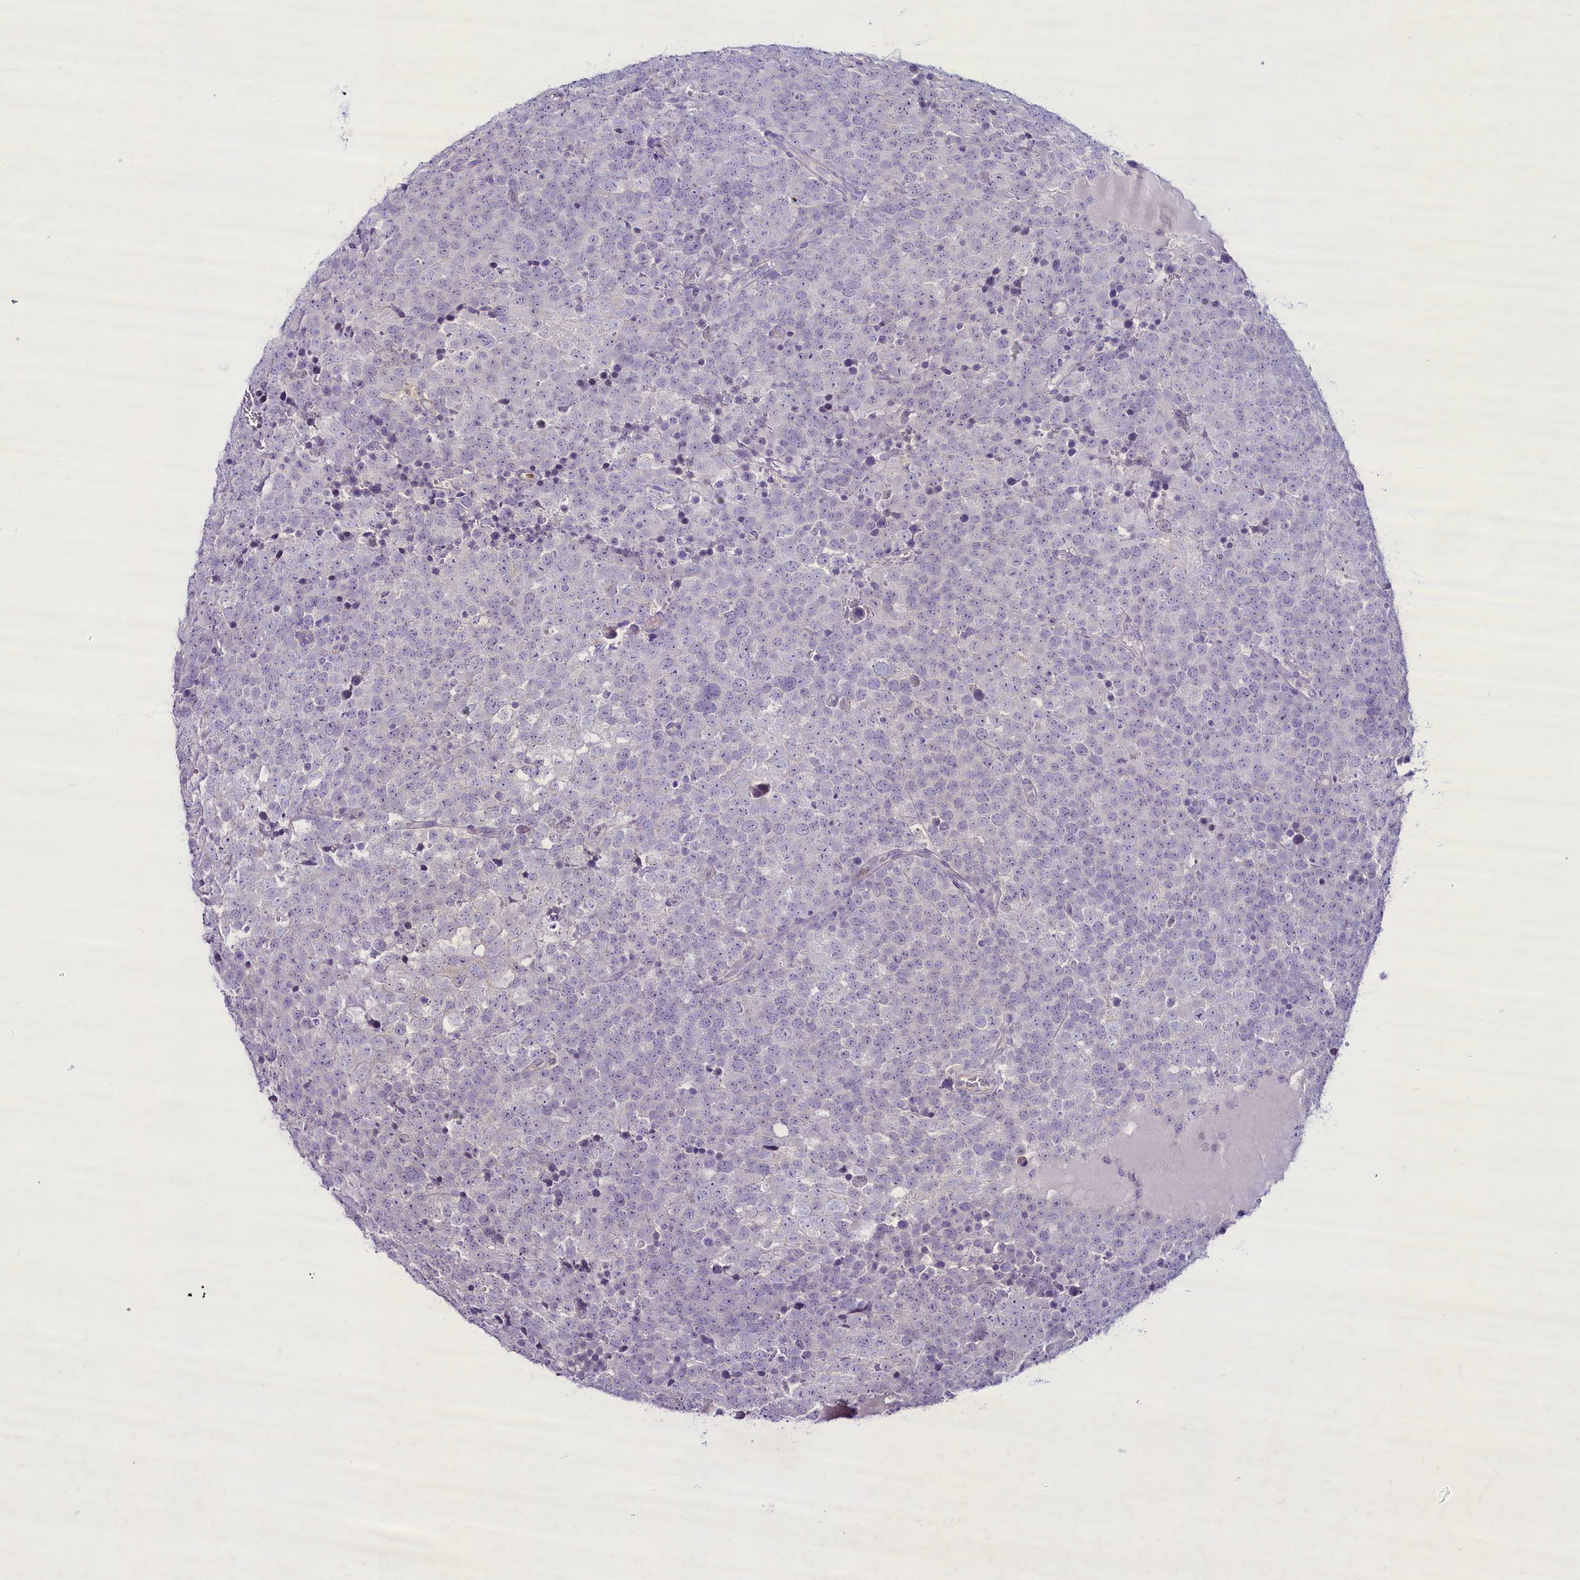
{"staining": {"intensity": "negative", "quantity": "none", "location": "none"}, "tissue": "testis cancer", "cell_type": "Tumor cells", "image_type": "cancer", "snomed": [{"axis": "morphology", "description": "Seminoma, NOS"}, {"axis": "topography", "description": "Testis"}], "caption": "IHC photomicrograph of neoplastic tissue: testis seminoma stained with DAB shows no significant protein positivity in tumor cells.", "gene": "FAM209B", "patient": {"sex": "male", "age": 71}}